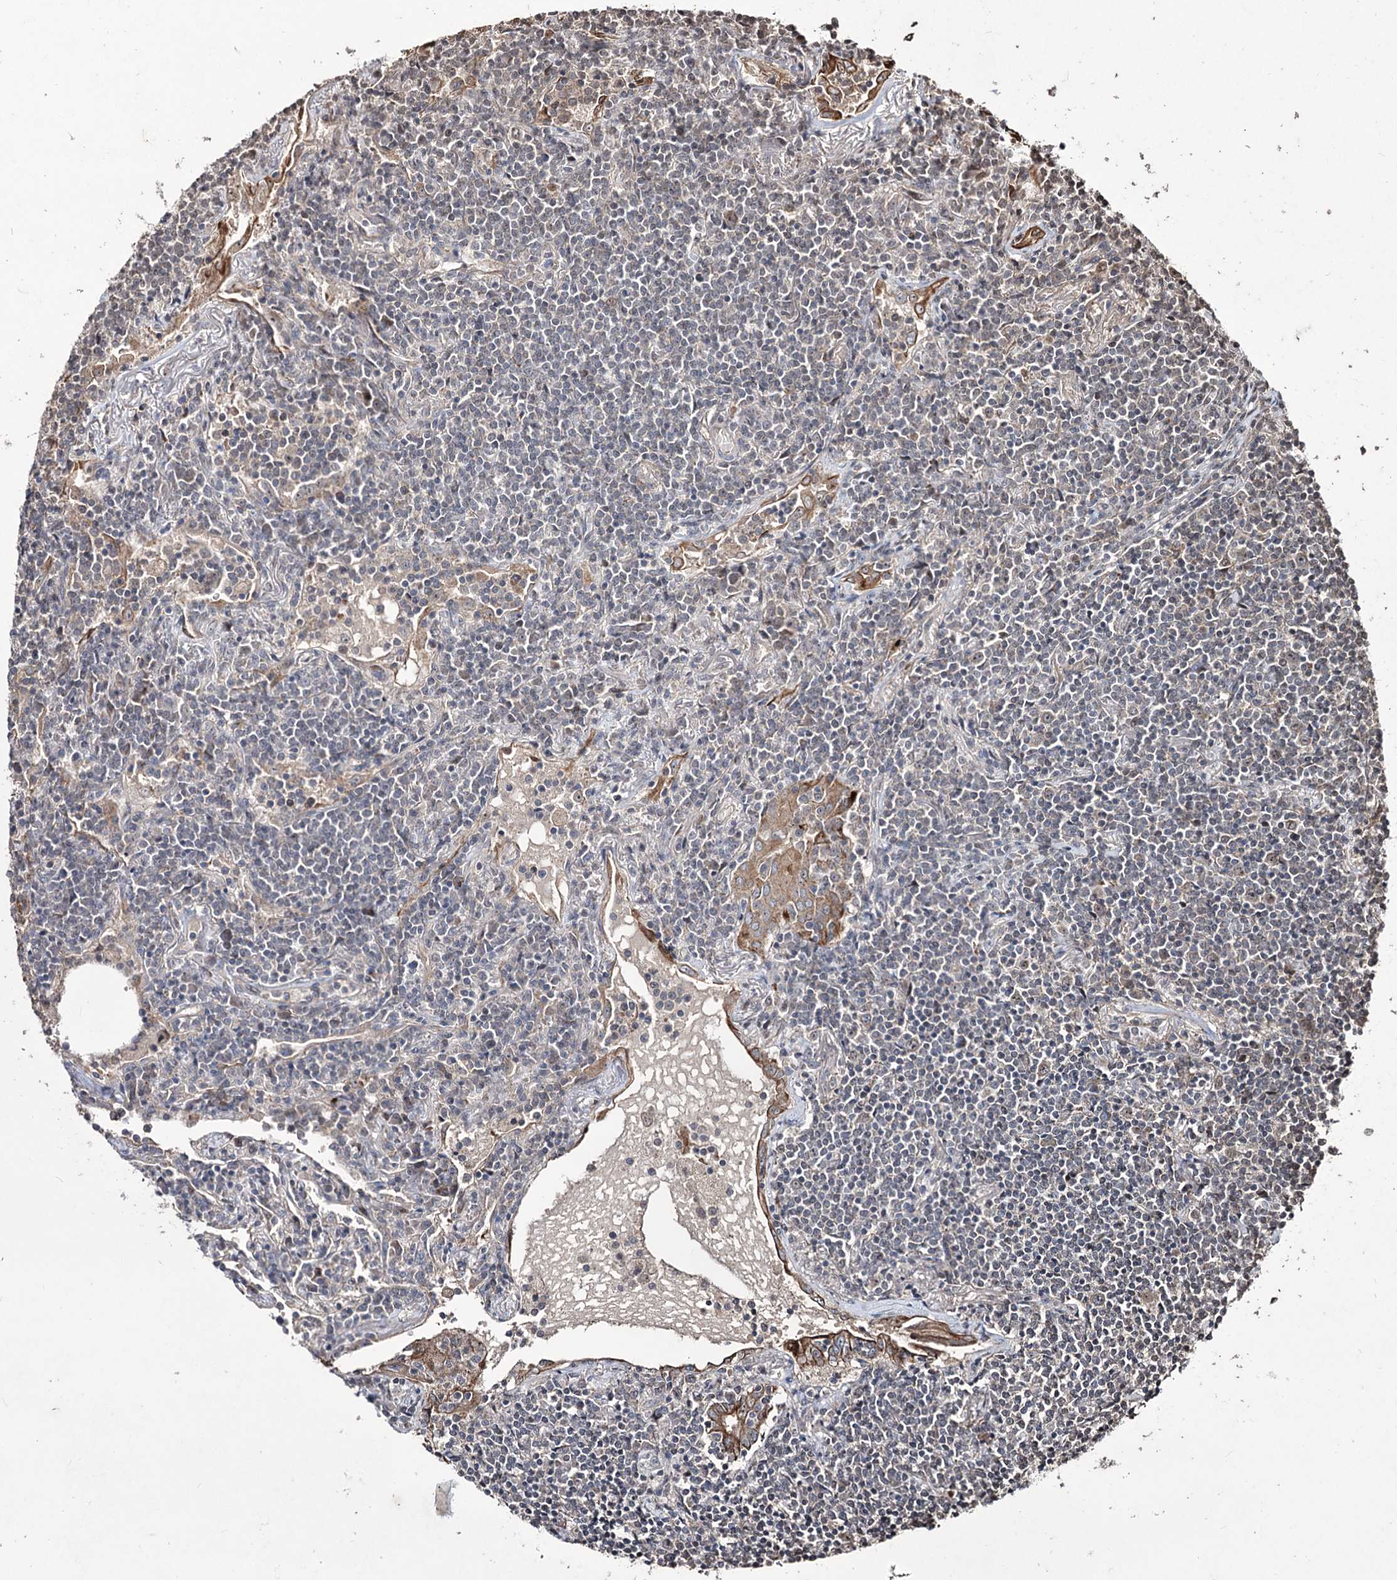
{"staining": {"intensity": "negative", "quantity": "none", "location": "none"}, "tissue": "lymphoma", "cell_type": "Tumor cells", "image_type": "cancer", "snomed": [{"axis": "morphology", "description": "Malignant lymphoma, non-Hodgkin's type, Low grade"}, {"axis": "topography", "description": "Lung"}], "caption": "IHC histopathology image of malignant lymphoma, non-Hodgkin's type (low-grade) stained for a protein (brown), which shows no positivity in tumor cells. (DAB immunohistochemistry (IHC), high magnification).", "gene": "CPNE8", "patient": {"sex": "female", "age": 71}}